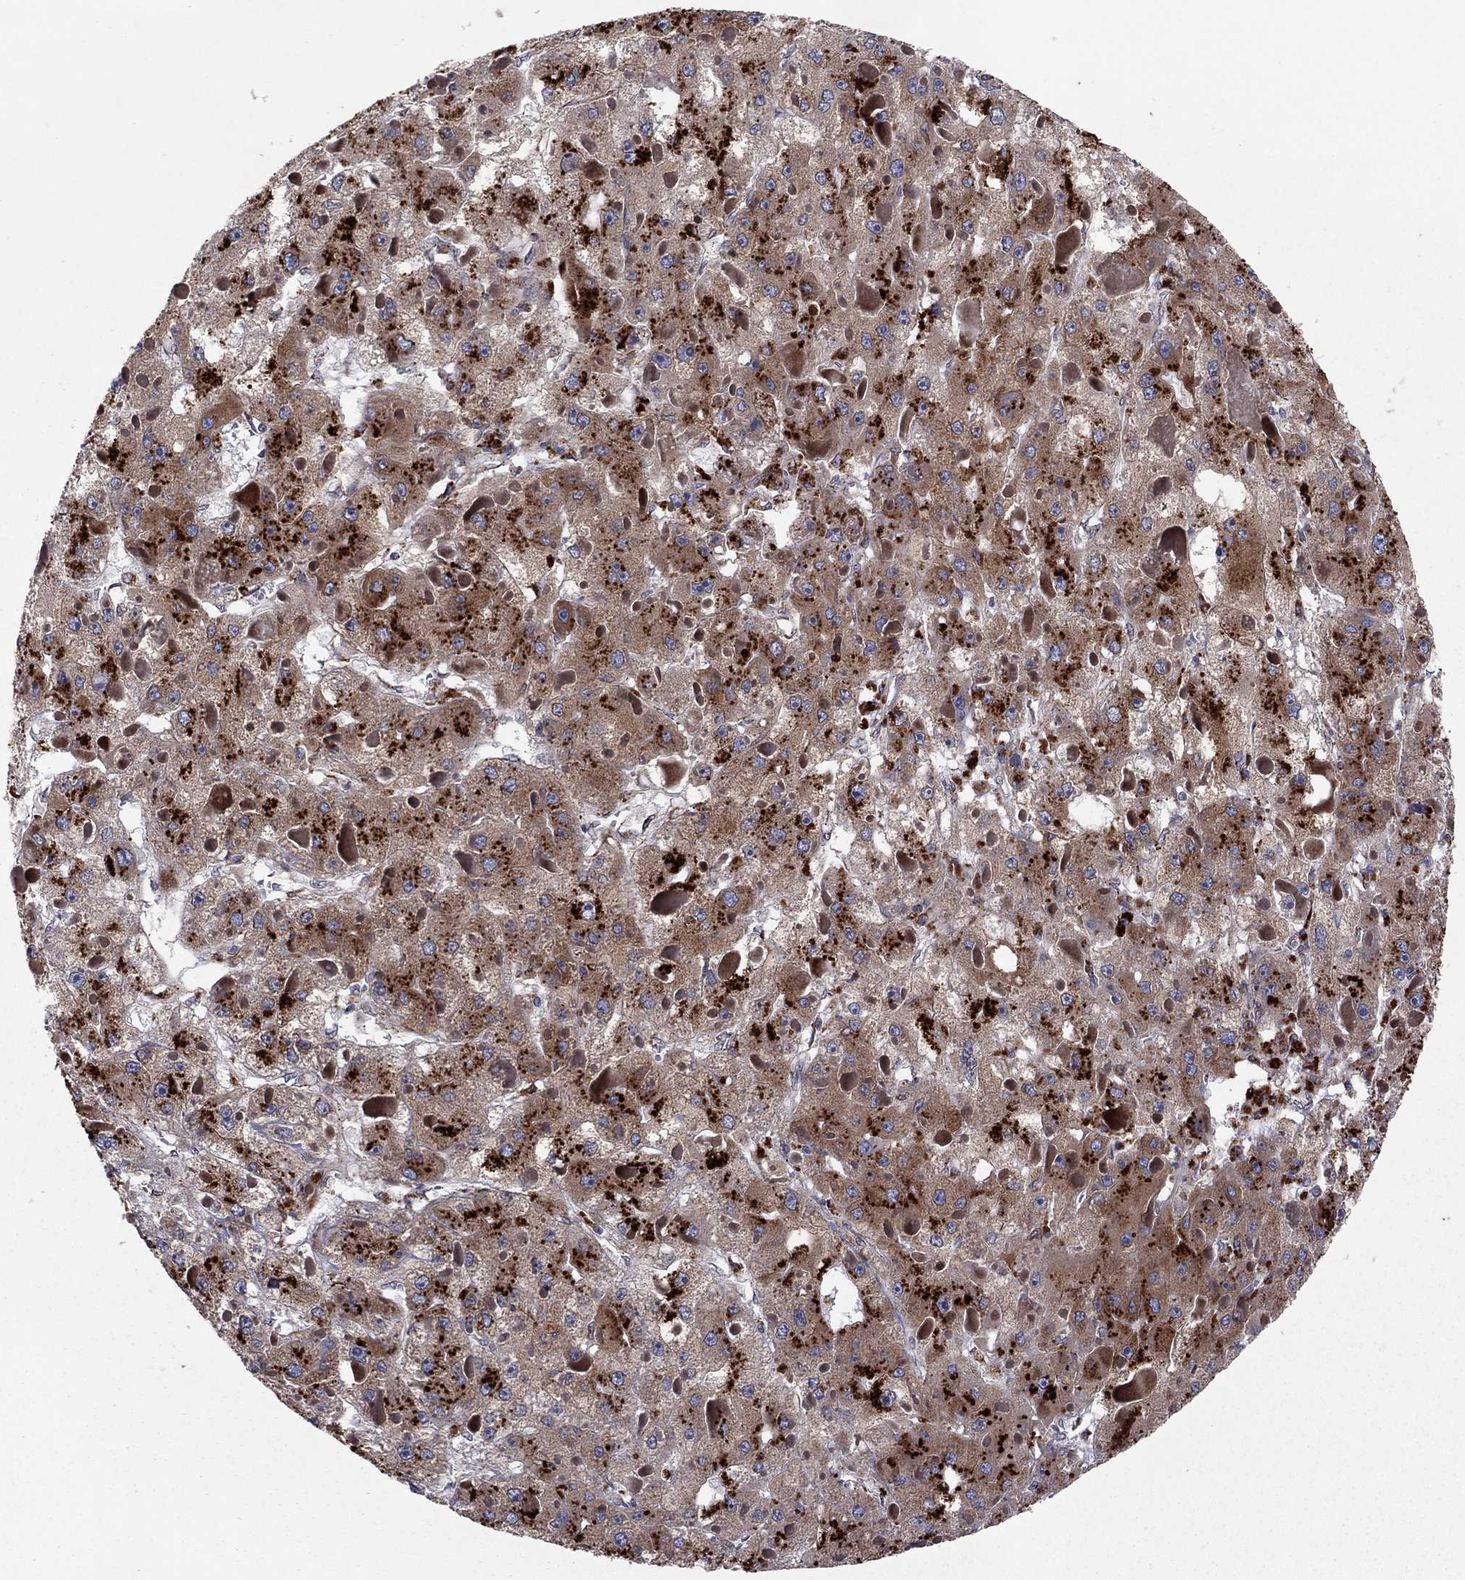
{"staining": {"intensity": "moderate", "quantity": "<25%", "location": "cytoplasmic/membranous"}, "tissue": "liver cancer", "cell_type": "Tumor cells", "image_type": "cancer", "snomed": [{"axis": "morphology", "description": "Carcinoma, Hepatocellular, NOS"}, {"axis": "topography", "description": "Liver"}], "caption": "Immunohistochemical staining of human liver cancer reveals low levels of moderate cytoplasmic/membranous protein staining in approximately <25% of tumor cells.", "gene": "YIF1A", "patient": {"sex": "female", "age": 73}}